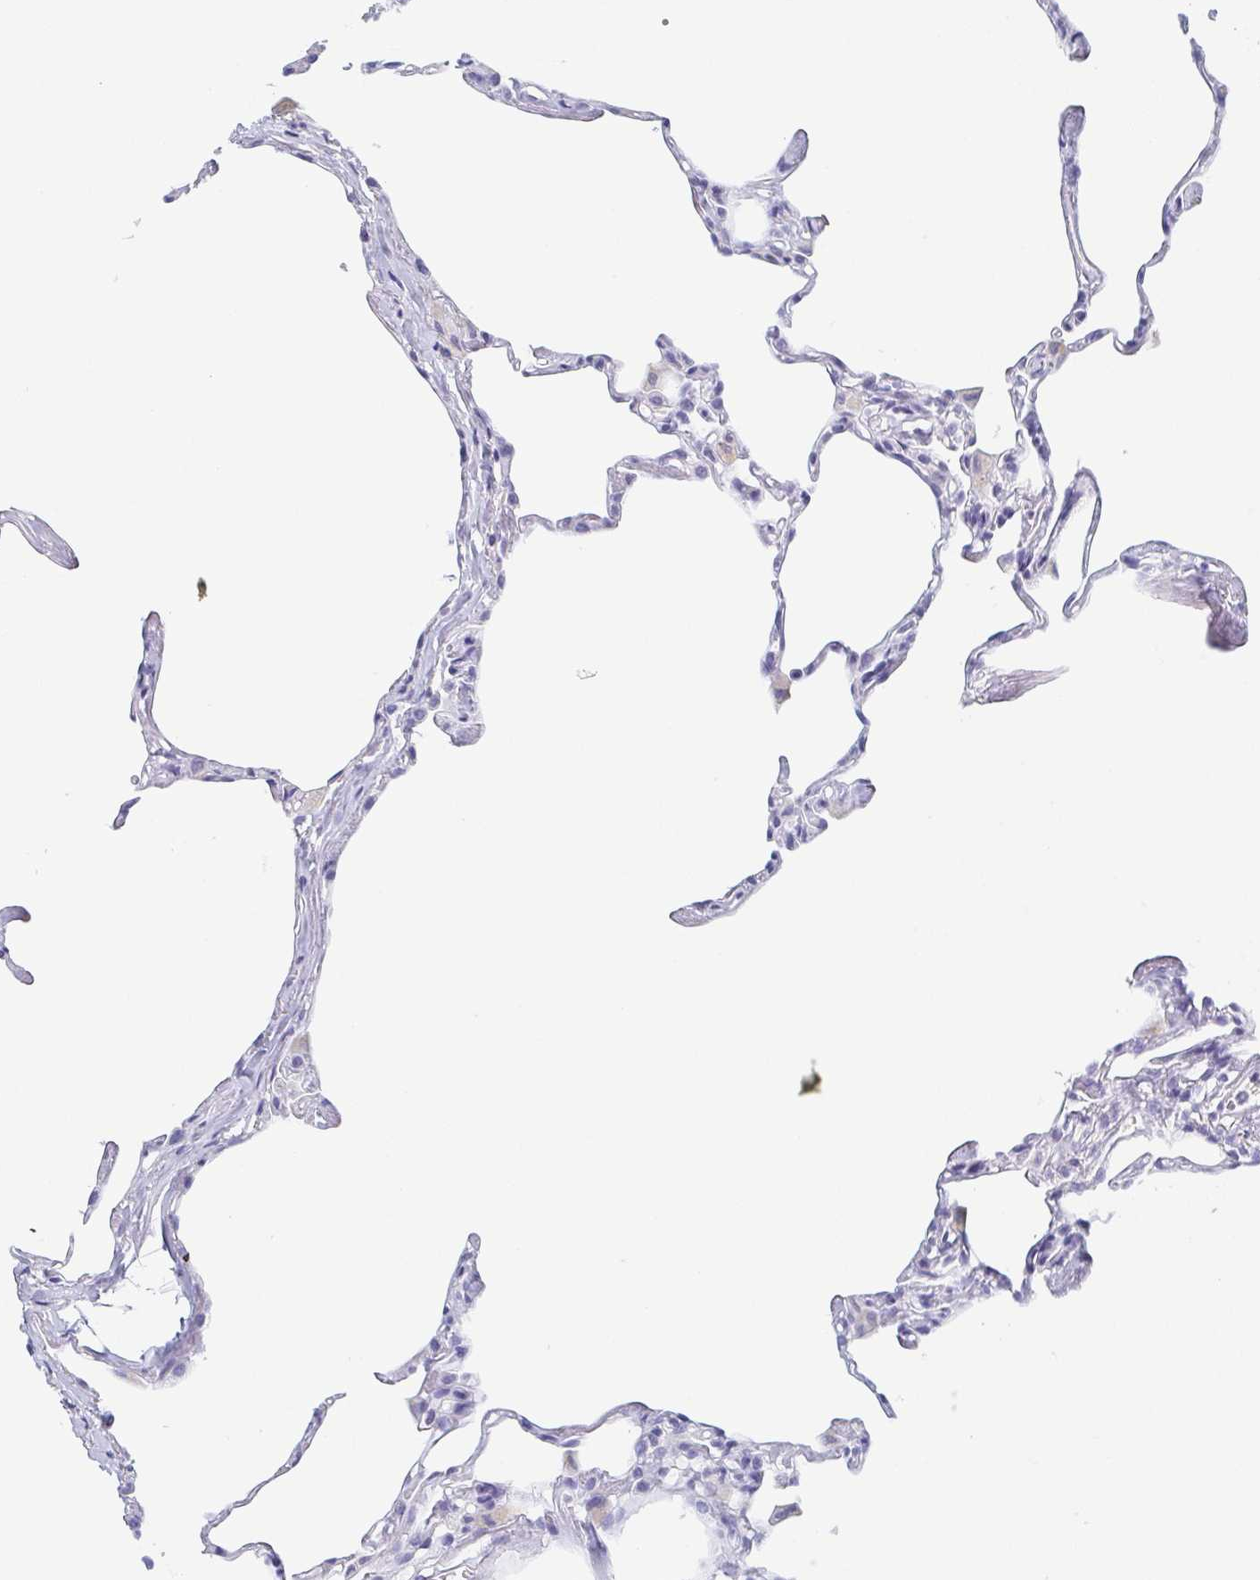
{"staining": {"intensity": "negative", "quantity": "none", "location": "none"}, "tissue": "lung", "cell_type": "Alveolar cells", "image_type": "normal", "snomed": [{"axis": "morphology", "description": "Normal tissue, NOS"}, {"axis": "topography", "description": "Lung"}], "caption": "Protein analysis of benign lung demonstrates no significant positivity in alveolar cells.", "gene": "ITLN1", "patient": {"sex": "male", "age": 65}}